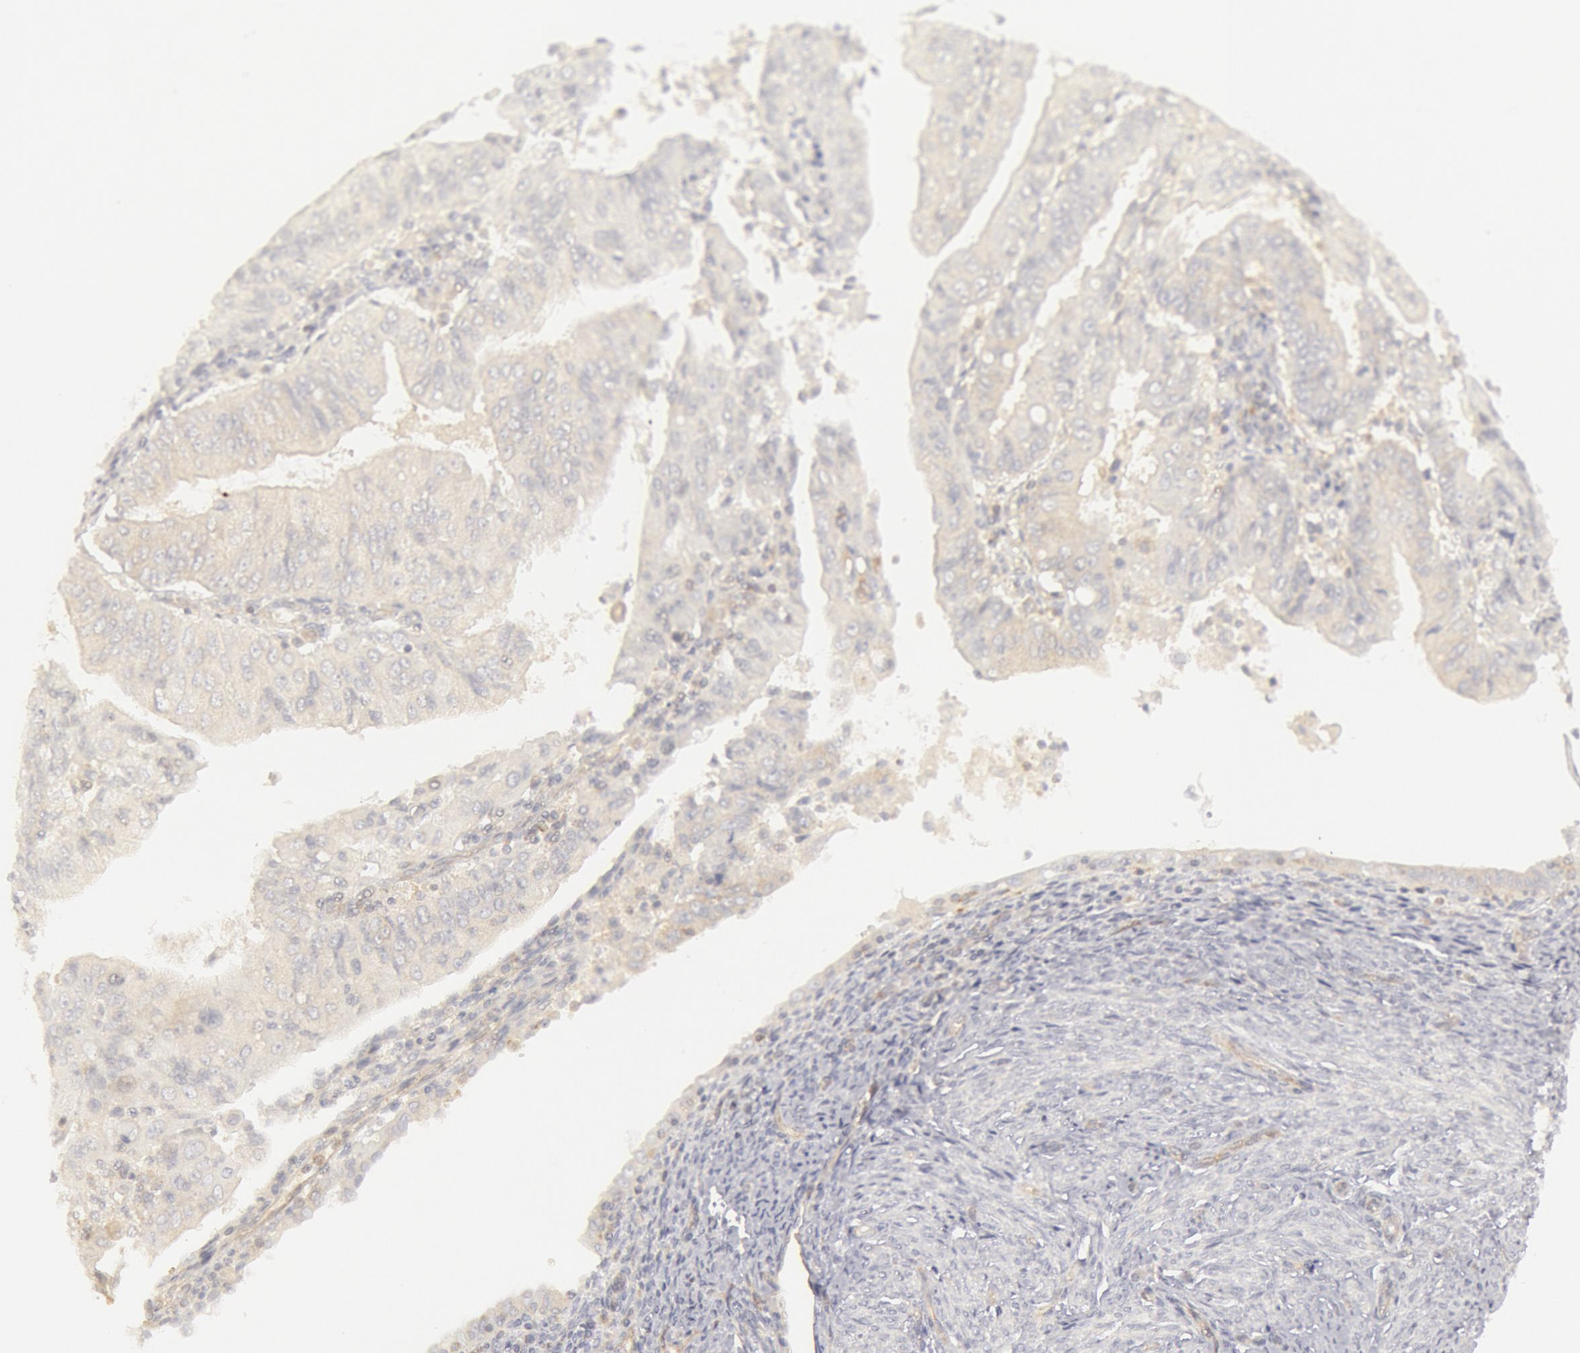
{"staining": {"intensity": "weak", "quantity": "25%-75%", "location": "cytoplasmic/membranous"}, "tissue": "endometrial cancer", "cell_type": "Tumor cells", "image_type": "cancer", "snomed": [{"axis": "morphology", "description": "Adenocarcinoma, NOS"}, {"axis": "topography", "description": "Endometrium"}], "caption": "Immunohistochemistry staining of endometrial cancer (adenocarcinoma), which reveals low levels of weak cytoplasmic/membranous expression in approximately 25%-75% of tumor cells indicating weak cytoplasmic/membranous protein staining. The staining was performed using DAB (brown) for protein detection and nuclei were counterstained in hematoxylin (blue).", "gene": "IKBKB", "patient": {"sex": "female", "age": 75}}